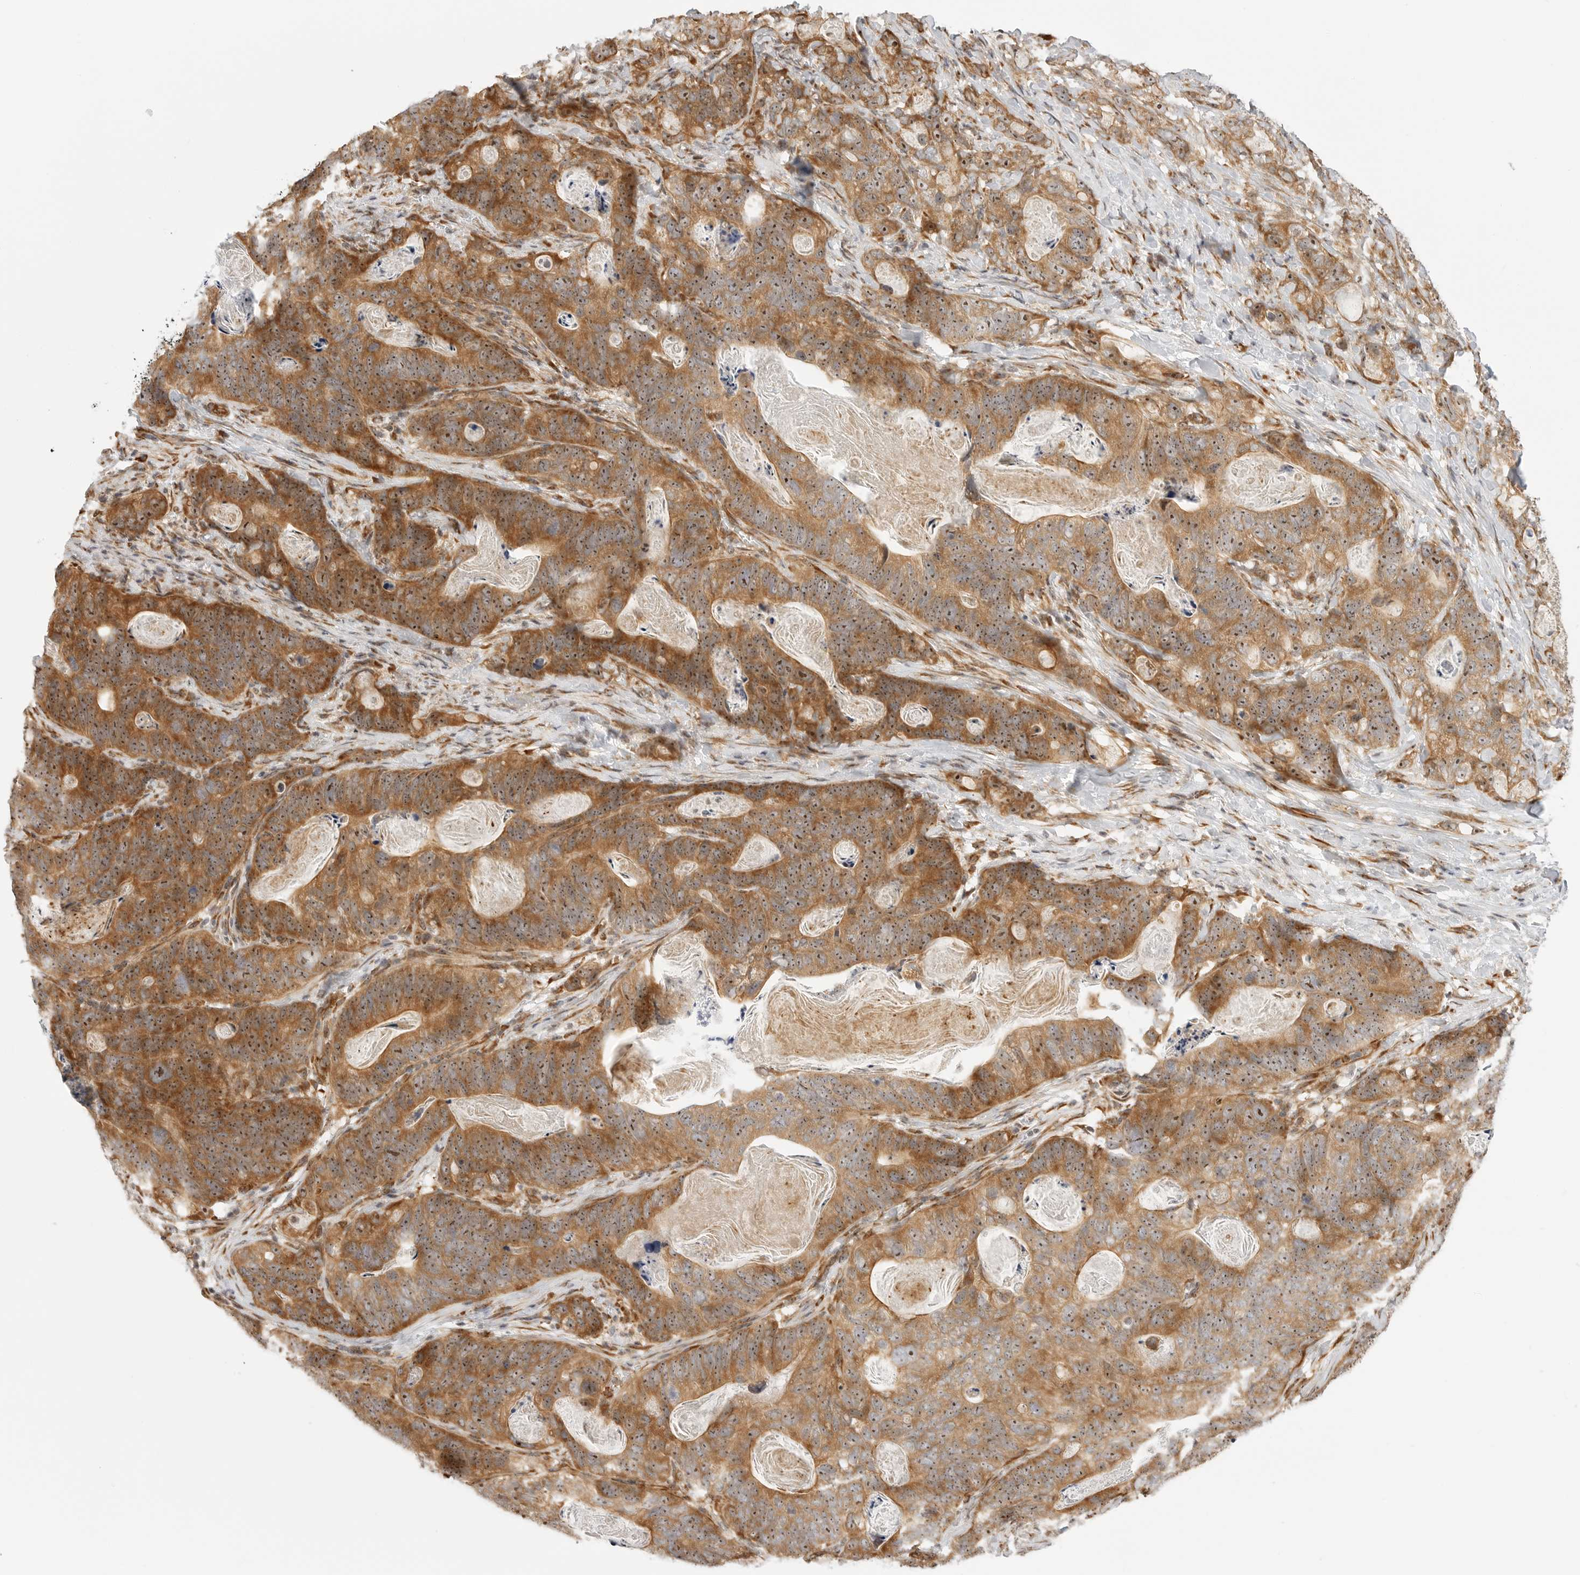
{"staining": {"intensity": "moderate", "quantity": ">75%", "location": "cytoplasmic/membranous,nuclear"}, "tissue": "stomach cancer", "cell_type": "Tumor cells", "image_type": "cancer", "snomed": [{"axis": "morphology", "description": "Normal tissue, NOS"}, {"axis": "morphology", "description": "Adenocarcinoma, NOS"}, {"axis": "topography", "description": "Stomach"}], "caption": "Human stomach adenocarcinoma stained with a protein marker reveals moderate staining in tumor cells.", "gene": "DSCC1", "patient": {"sex": "female", "age": 89}}